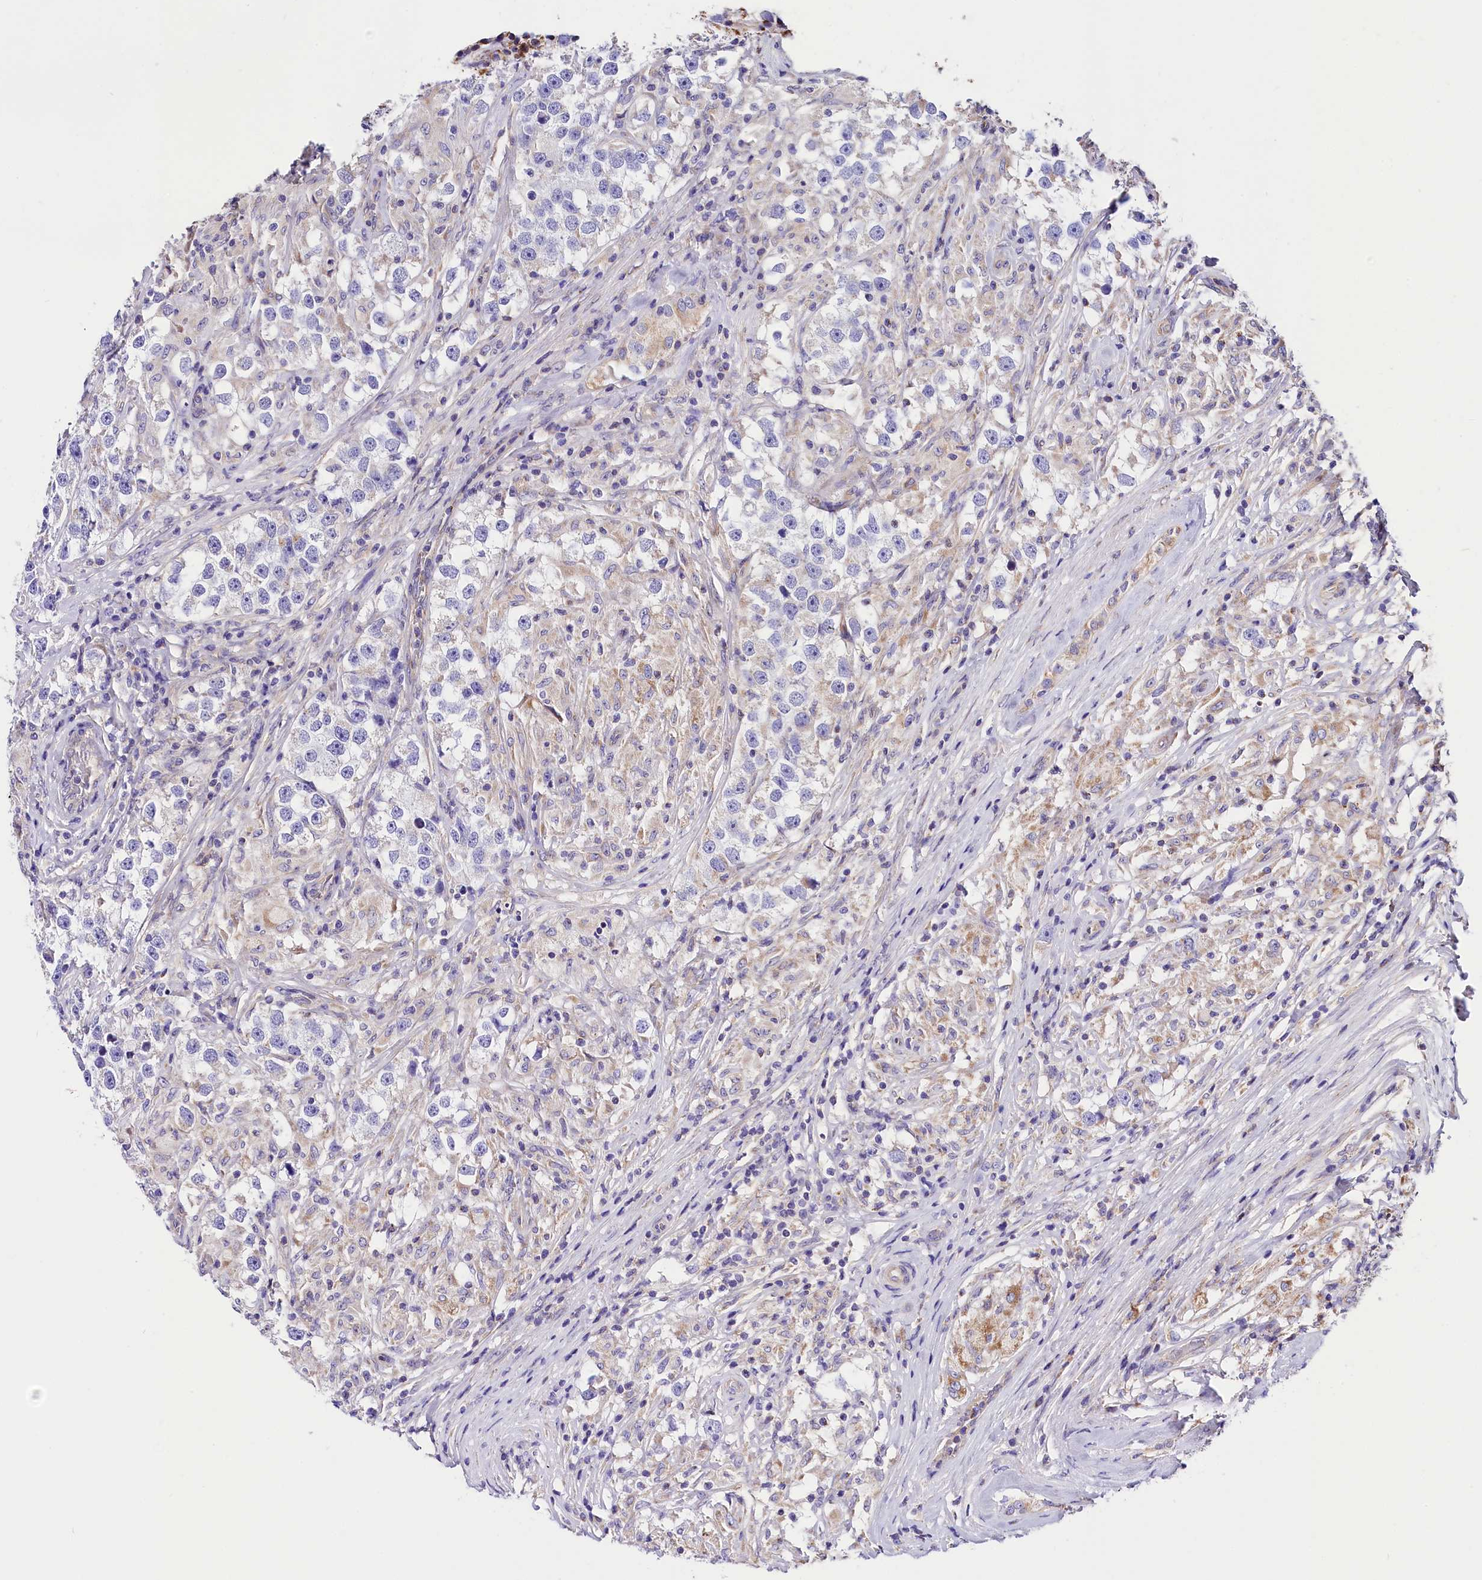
{"staining": {"intensity": "negative", "quantity": "none", "location": "none"}, "tissue": "testis cancer", "cell_type": "Tumor cells", "image_type": "cancer", "snomed": [{"axis": "morphology", "description": "Seminoma, NOS"}, {"axis": "topography", "description": "Testis"}], "caption": "Protein analysis of testis cancer (seminoma) exhibits no significant expression in tumor cells.", "gene": "ACAA2", "patient": {"sex": "male", "age": 46}}